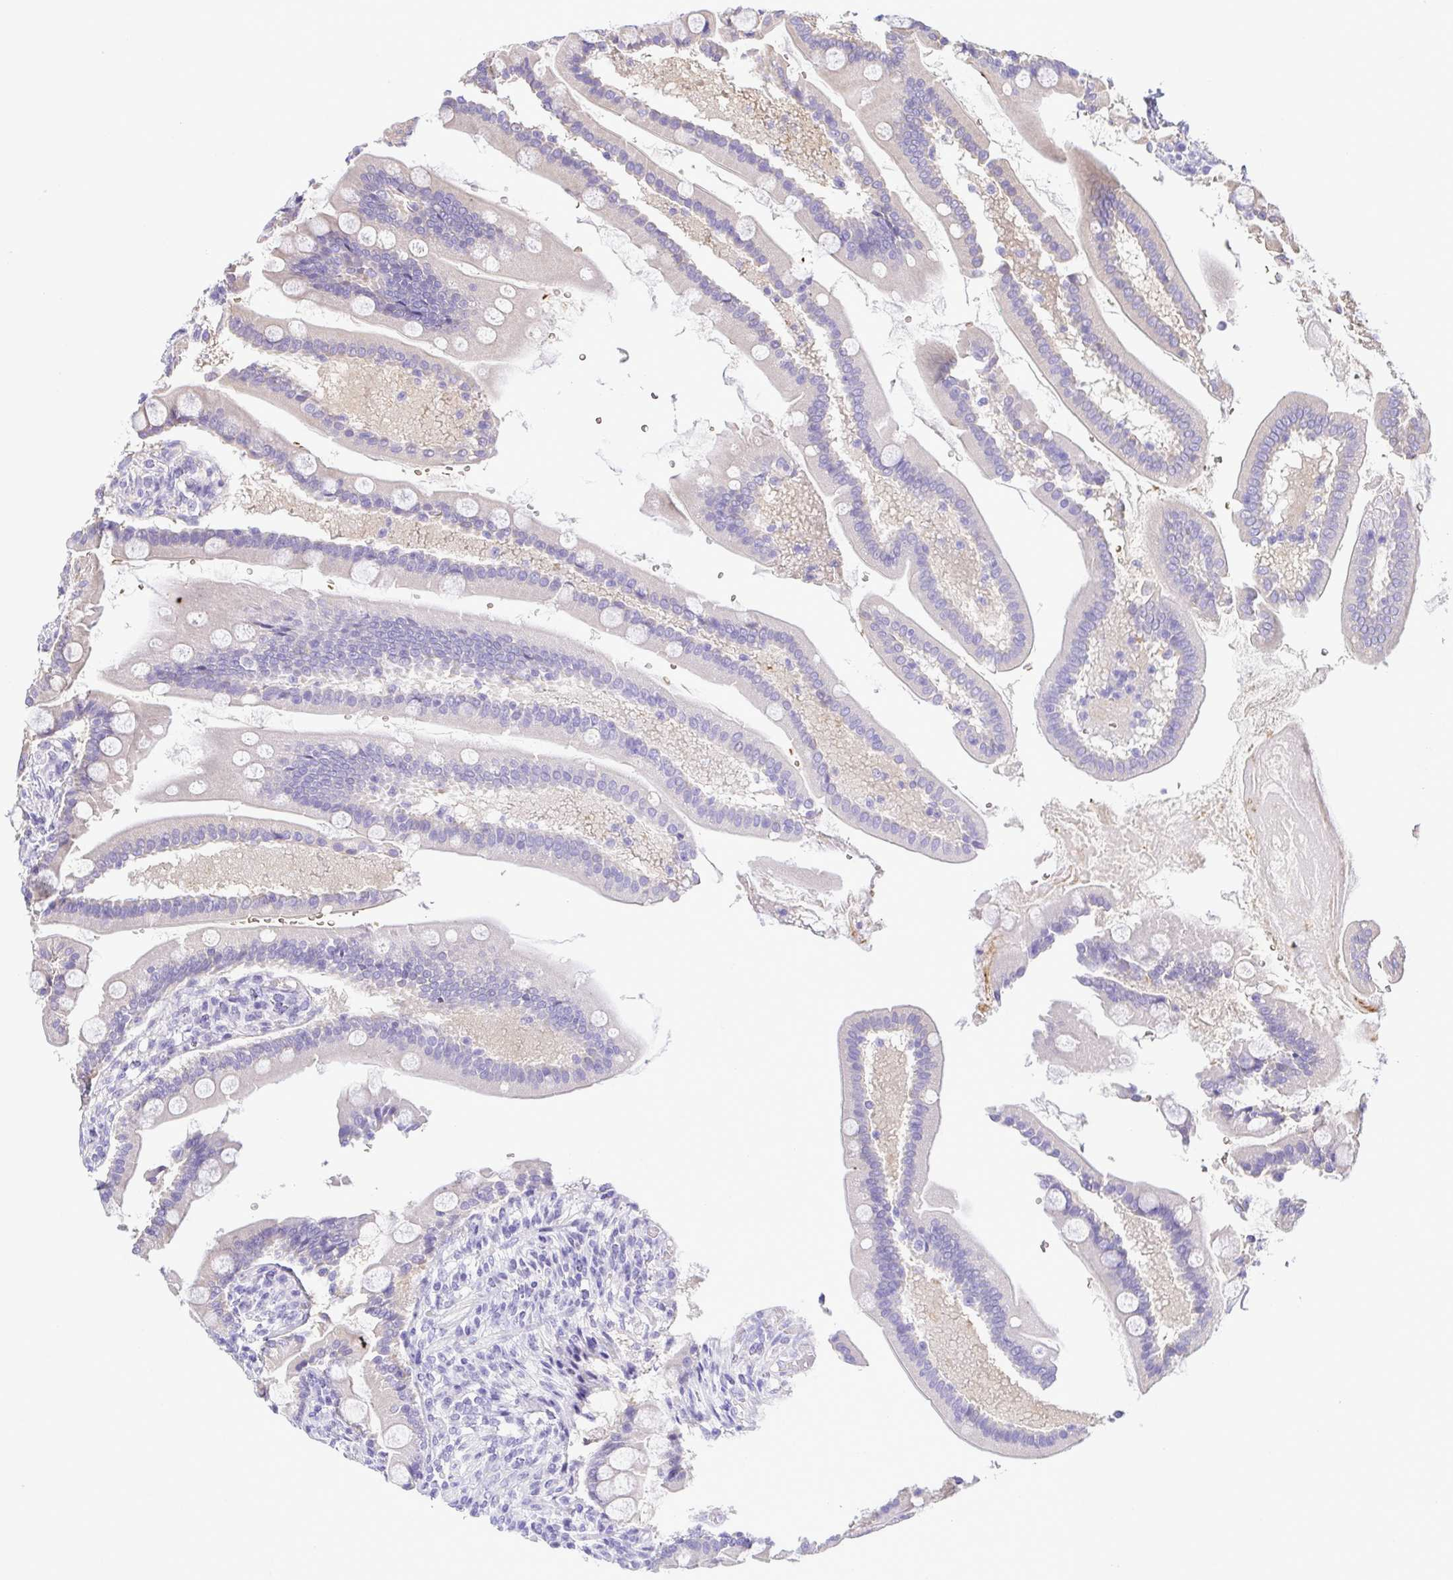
{"staining": {"intensity": "negative", "quantity": "none", "location": "none"}, "tissue": "duodenum", "cell_type": "Glandular cells", "image_type": "normal", "snomed": [{"axis": "morphology", "description": "Normal tissue, NOS"}, {"axis": "topography", "description": "Duodenum"}], "caption": "An image of duodenum stained for a protein displays no brown staining in glandular cells. (Brightfield microscopy of DAB (3,3'-diaminobenzidine) immunohistochemistry at high magnification).", "gene": "EPB42", "patient": {"sex": "female", "age": 67}}